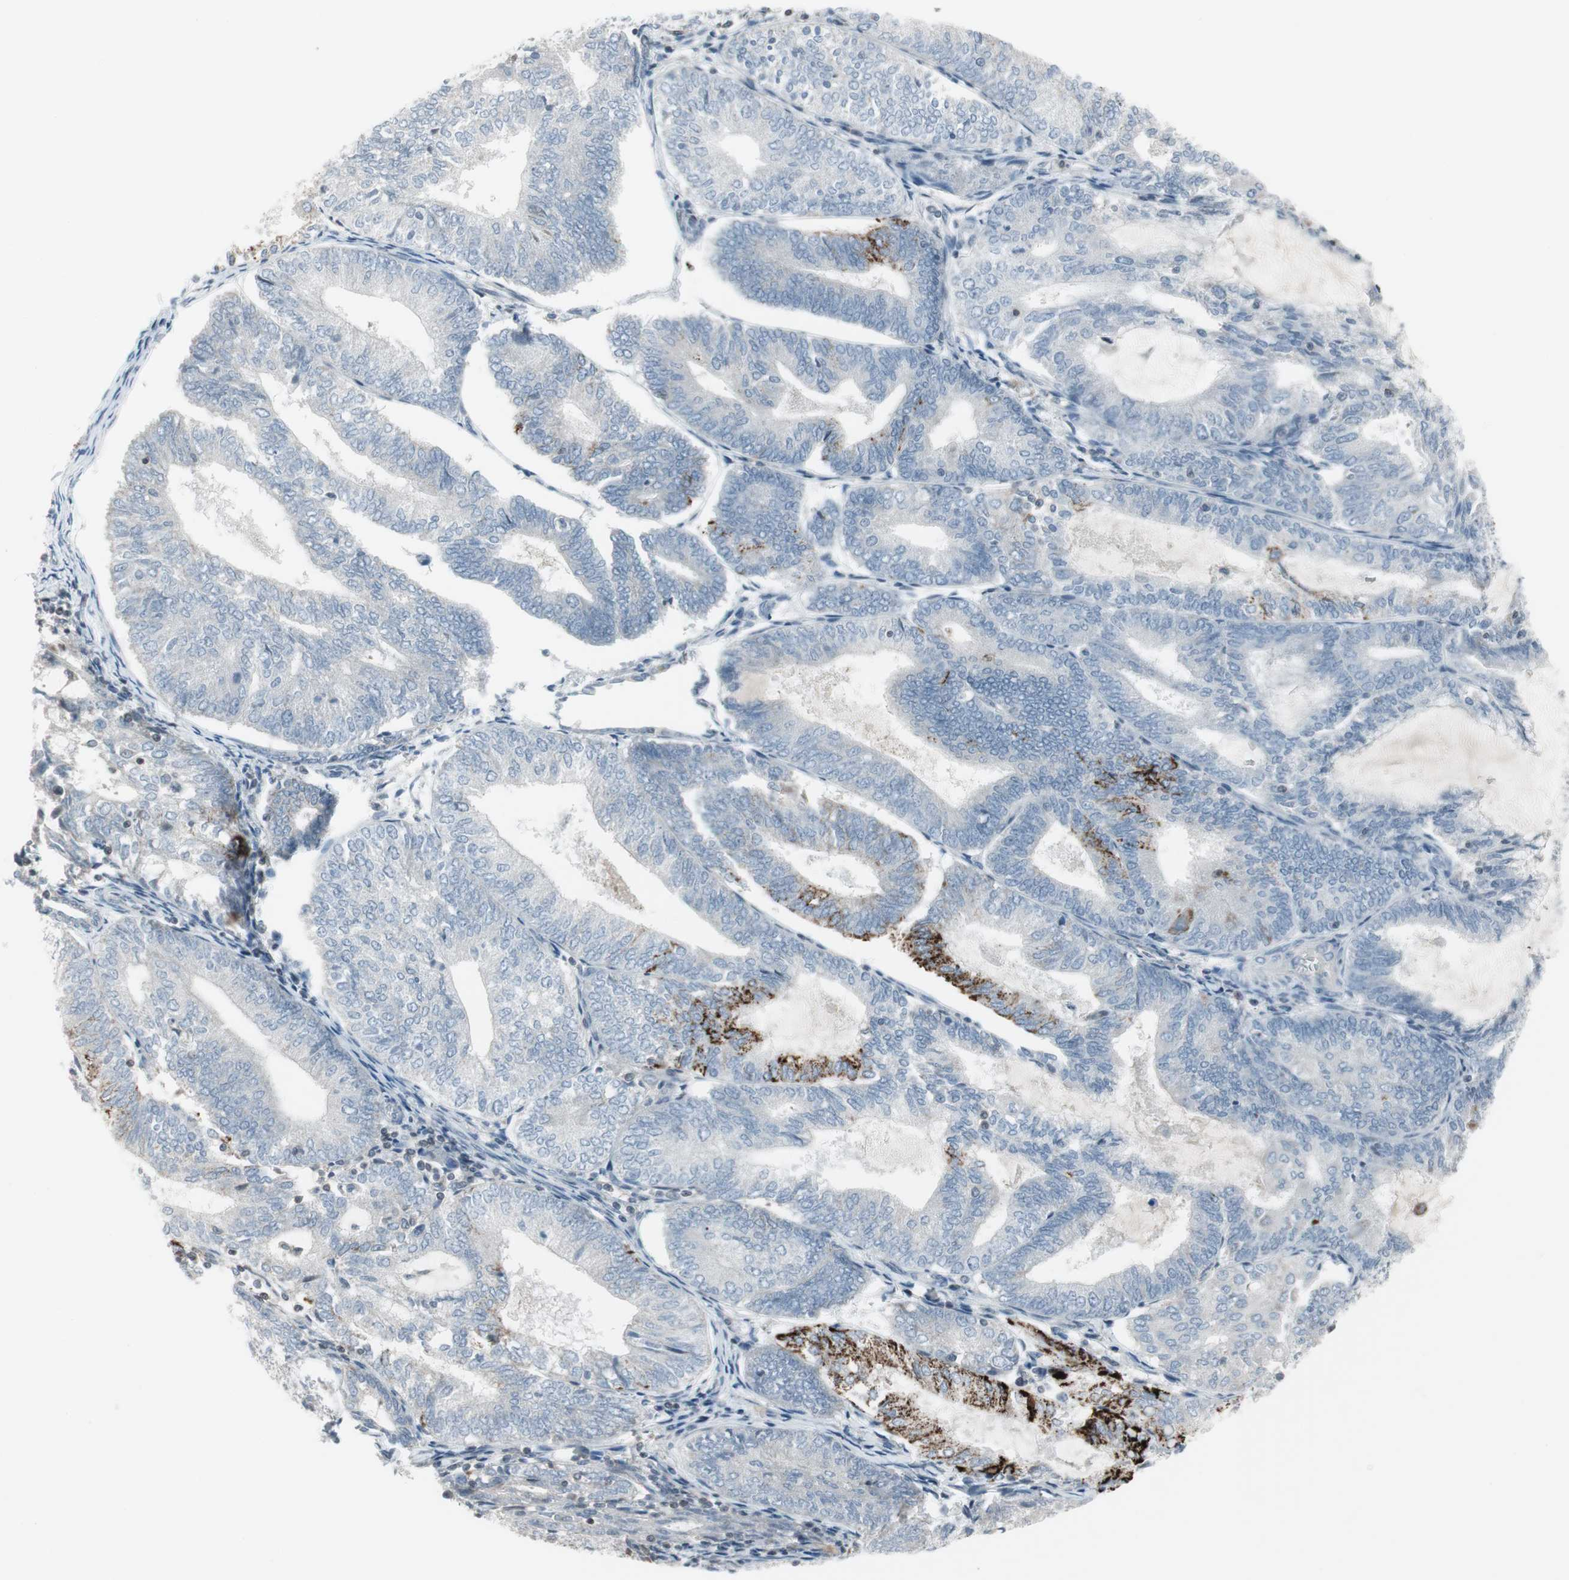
{"staining": {"intensity": "strong", "quantity": "<25%", "location": "cytoplasmic/membranous"}, "tissue": "endometrial cancer", "cell_type": "Tumor cells", "image_type": "cancer", "snomed": [{"axis": "morphology", "description": "Adenocarcinoma, NOS"}, {"axis": "topography", "description": "Endometrium"}], "caption": "Approximately <25% of tumor cells in human endometrial cancer display strong cytoplasmic/membranous protein positivity as visualized by brown immunohistochemical staining.", "gene": "ARG2", "patient": {"sex": "female", "age": 81}}